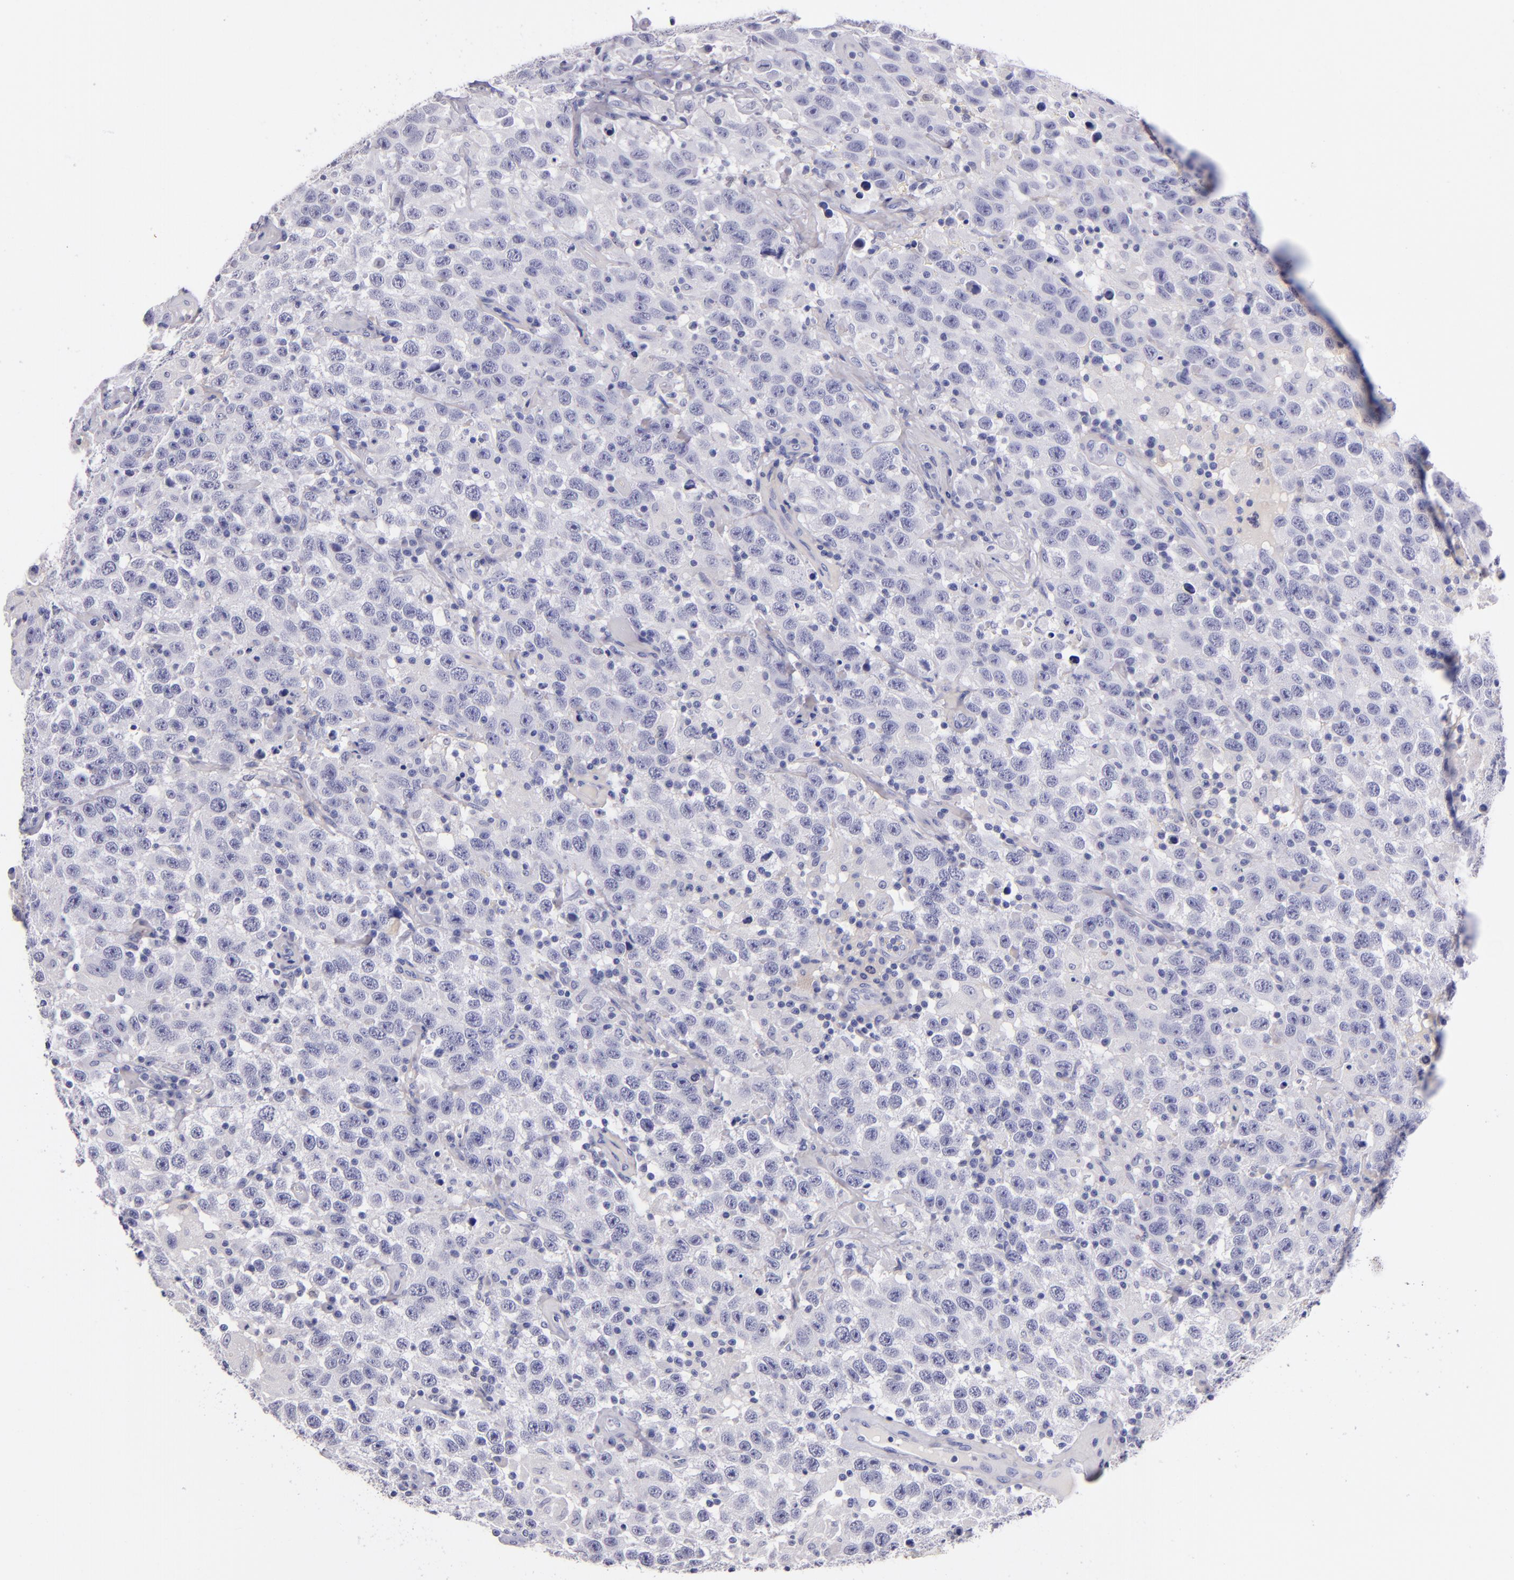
{"staining": {"intensity": "negative", "quantity": "none", "location": "none"}, "tissue": "testis cancer", "cell_type": "Tumor cells", "image_type": "cancer", "snomed": [{"axis": "morphology", "description": "Seminoma, NOS"}, {"axis": "topography", "description": "Testis"}], "caption": "Immunohistochemical staining of testis seminoma reveals no significant positivity in tumor cells. (Brightfield microscopy of DAB IHC at high magnification).", "gene": "F13A1", "patient": {"sex": "male", "age": 41}}